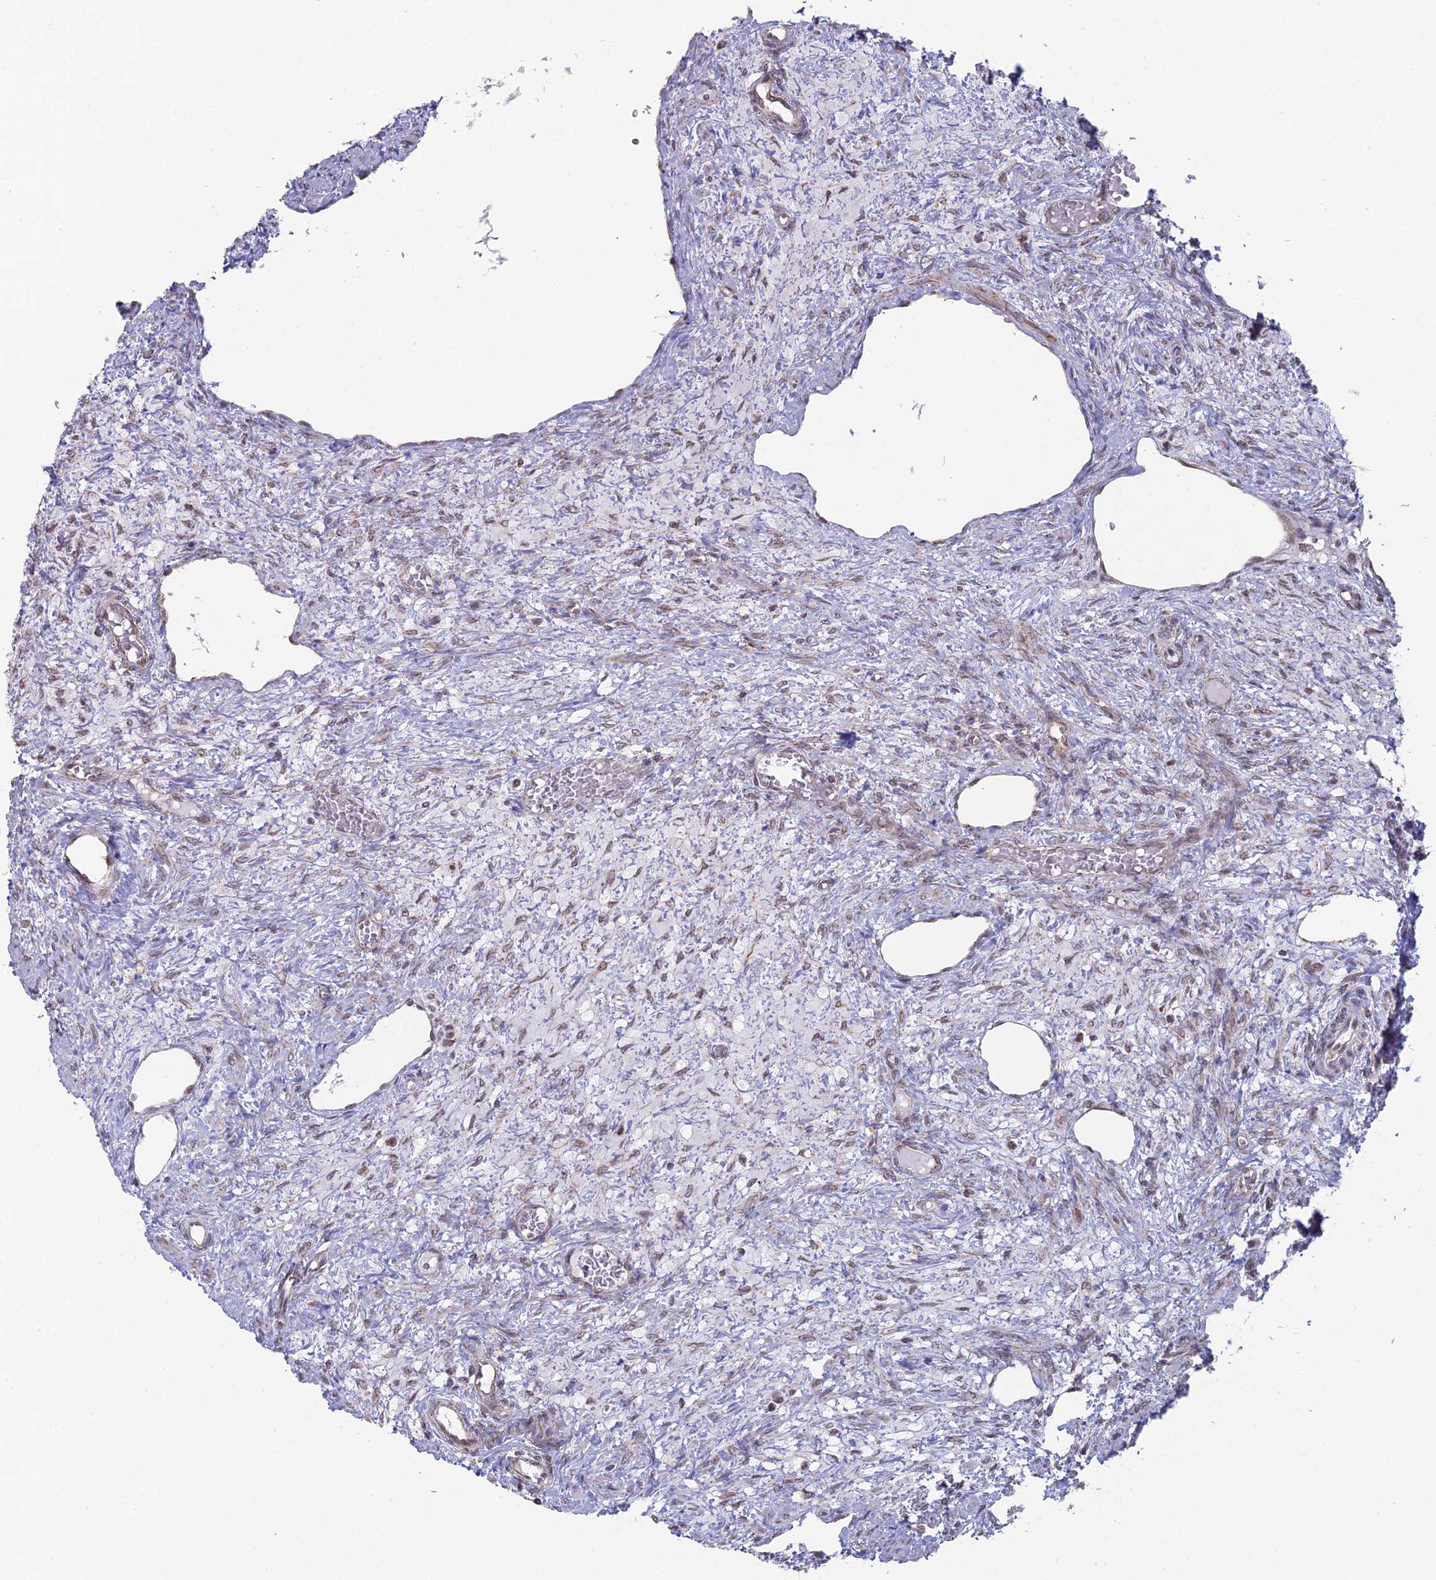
{"staining": {"intensity": "weak", "quantity": "<25%", "location": "cytoplasmic/membranous"}, "tissue": "ovary", "cell_type": "Ovarian stroma cells", "image_type": "normal", "snomed": [{"axis": "morphology", "description": "Normal tissue, NOS"}, {"axis": "topography", "description": "Ovary"}], "caption": "This is an immunohistochemistry (IHC) histopathology image of unremarkable ovary. There is no staining in ovarian stroma cells.", "gene": "ARHGAP40", "patient": {"sex": "female", "age": 27}}